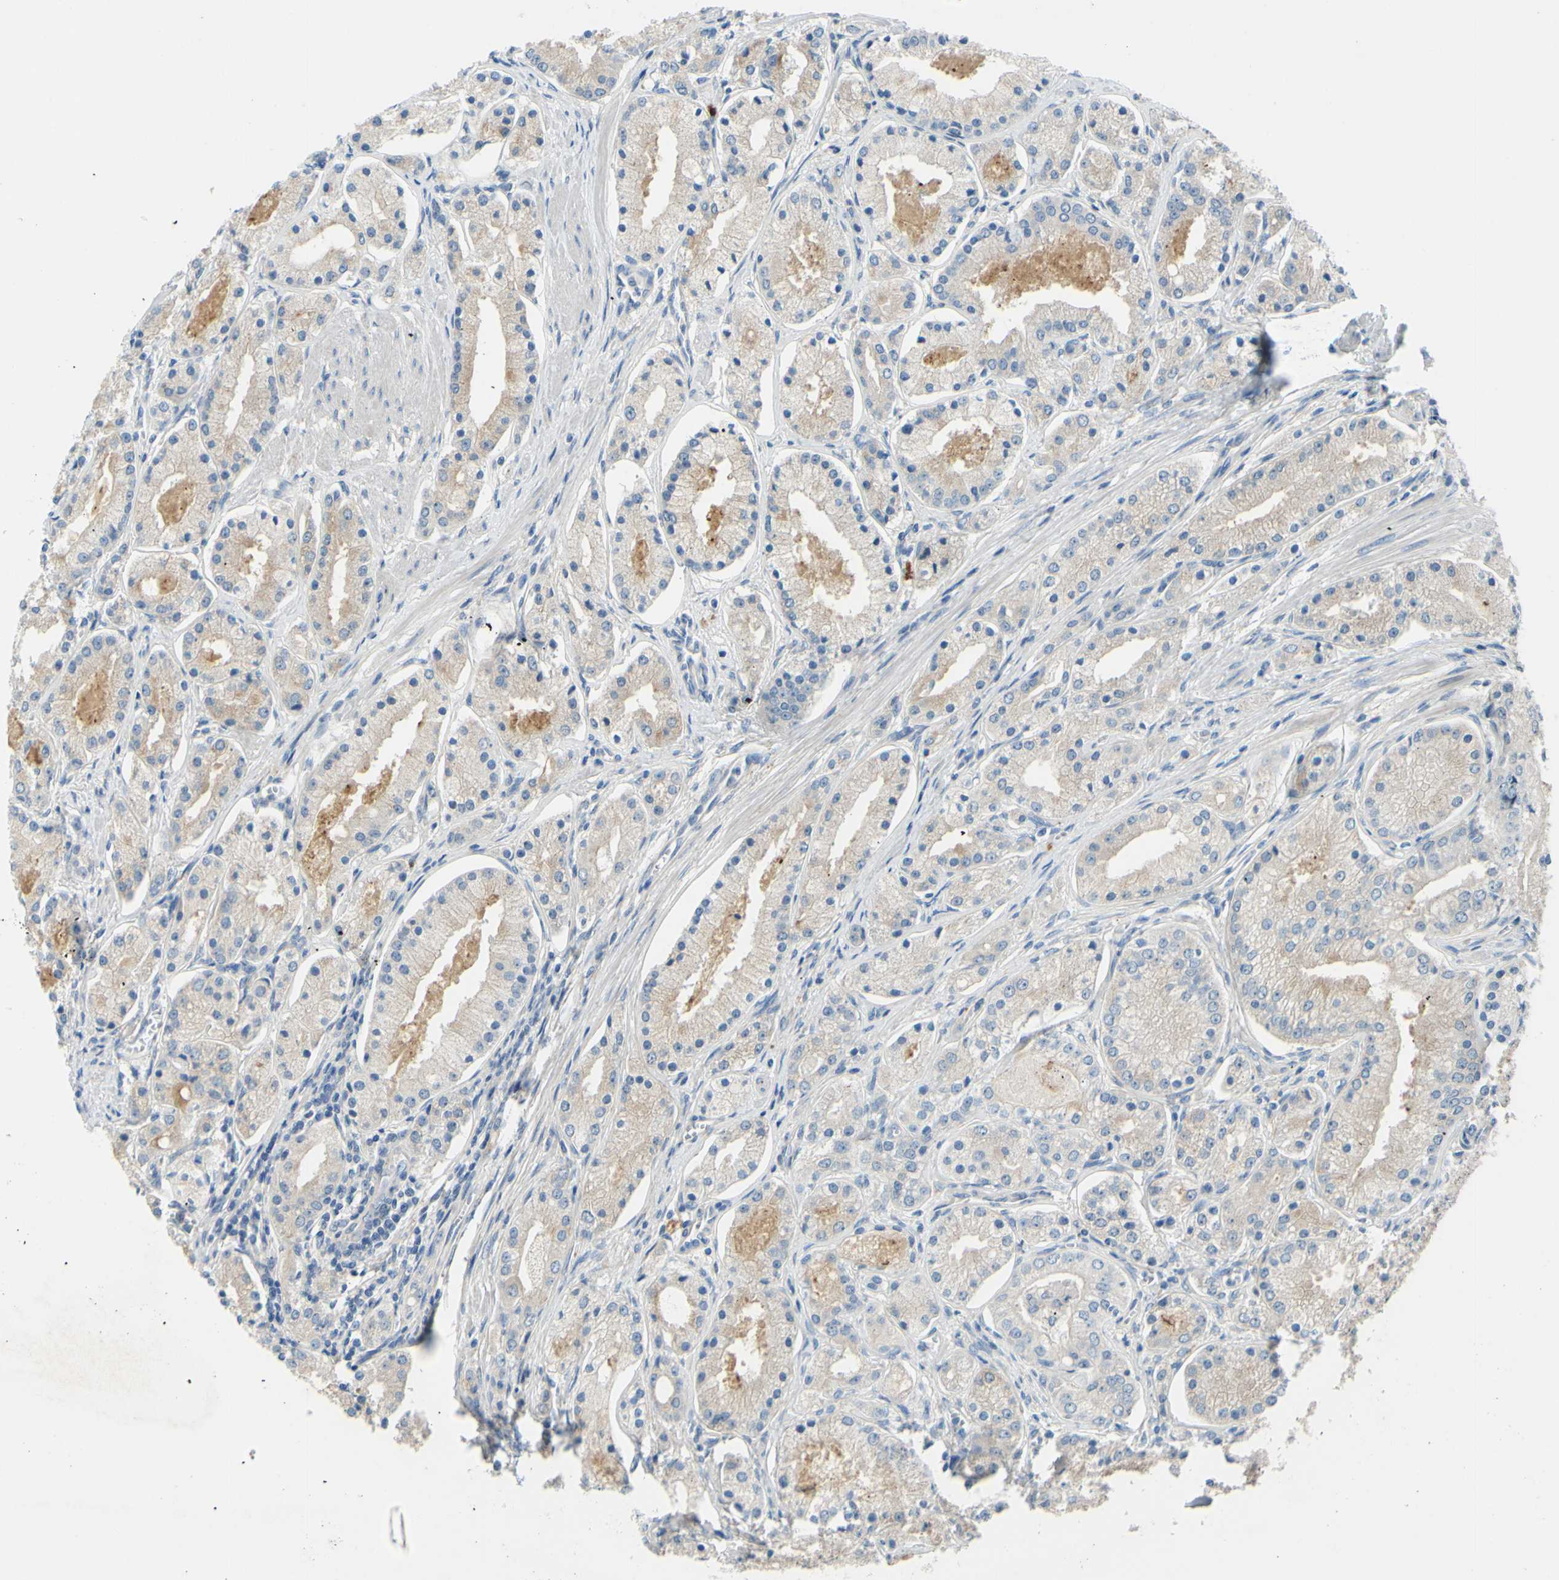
{"staining": {"intensity": "weak", "quantity": "25%-75%", "location": "cytoplasmic/membranous"}, "tissue": "prostate cancer", "cell_type": "Tumor cells", "image_type": "cancer", "snomed": [{"axis": "morphology", "description": "Adenocarcinoma, High grade"}, {"axis": "topography", "description": "Prostate"}], "caption": "Adenocarcinoma (high-grade) (prostate) stained for a protein (brown) shows weak cytoplasmic/membranous positive expression in approximately 25%-75% of tumor cells.", "gene": "ARHGAP1", "patient": {"sex": "male", "age": 66}}